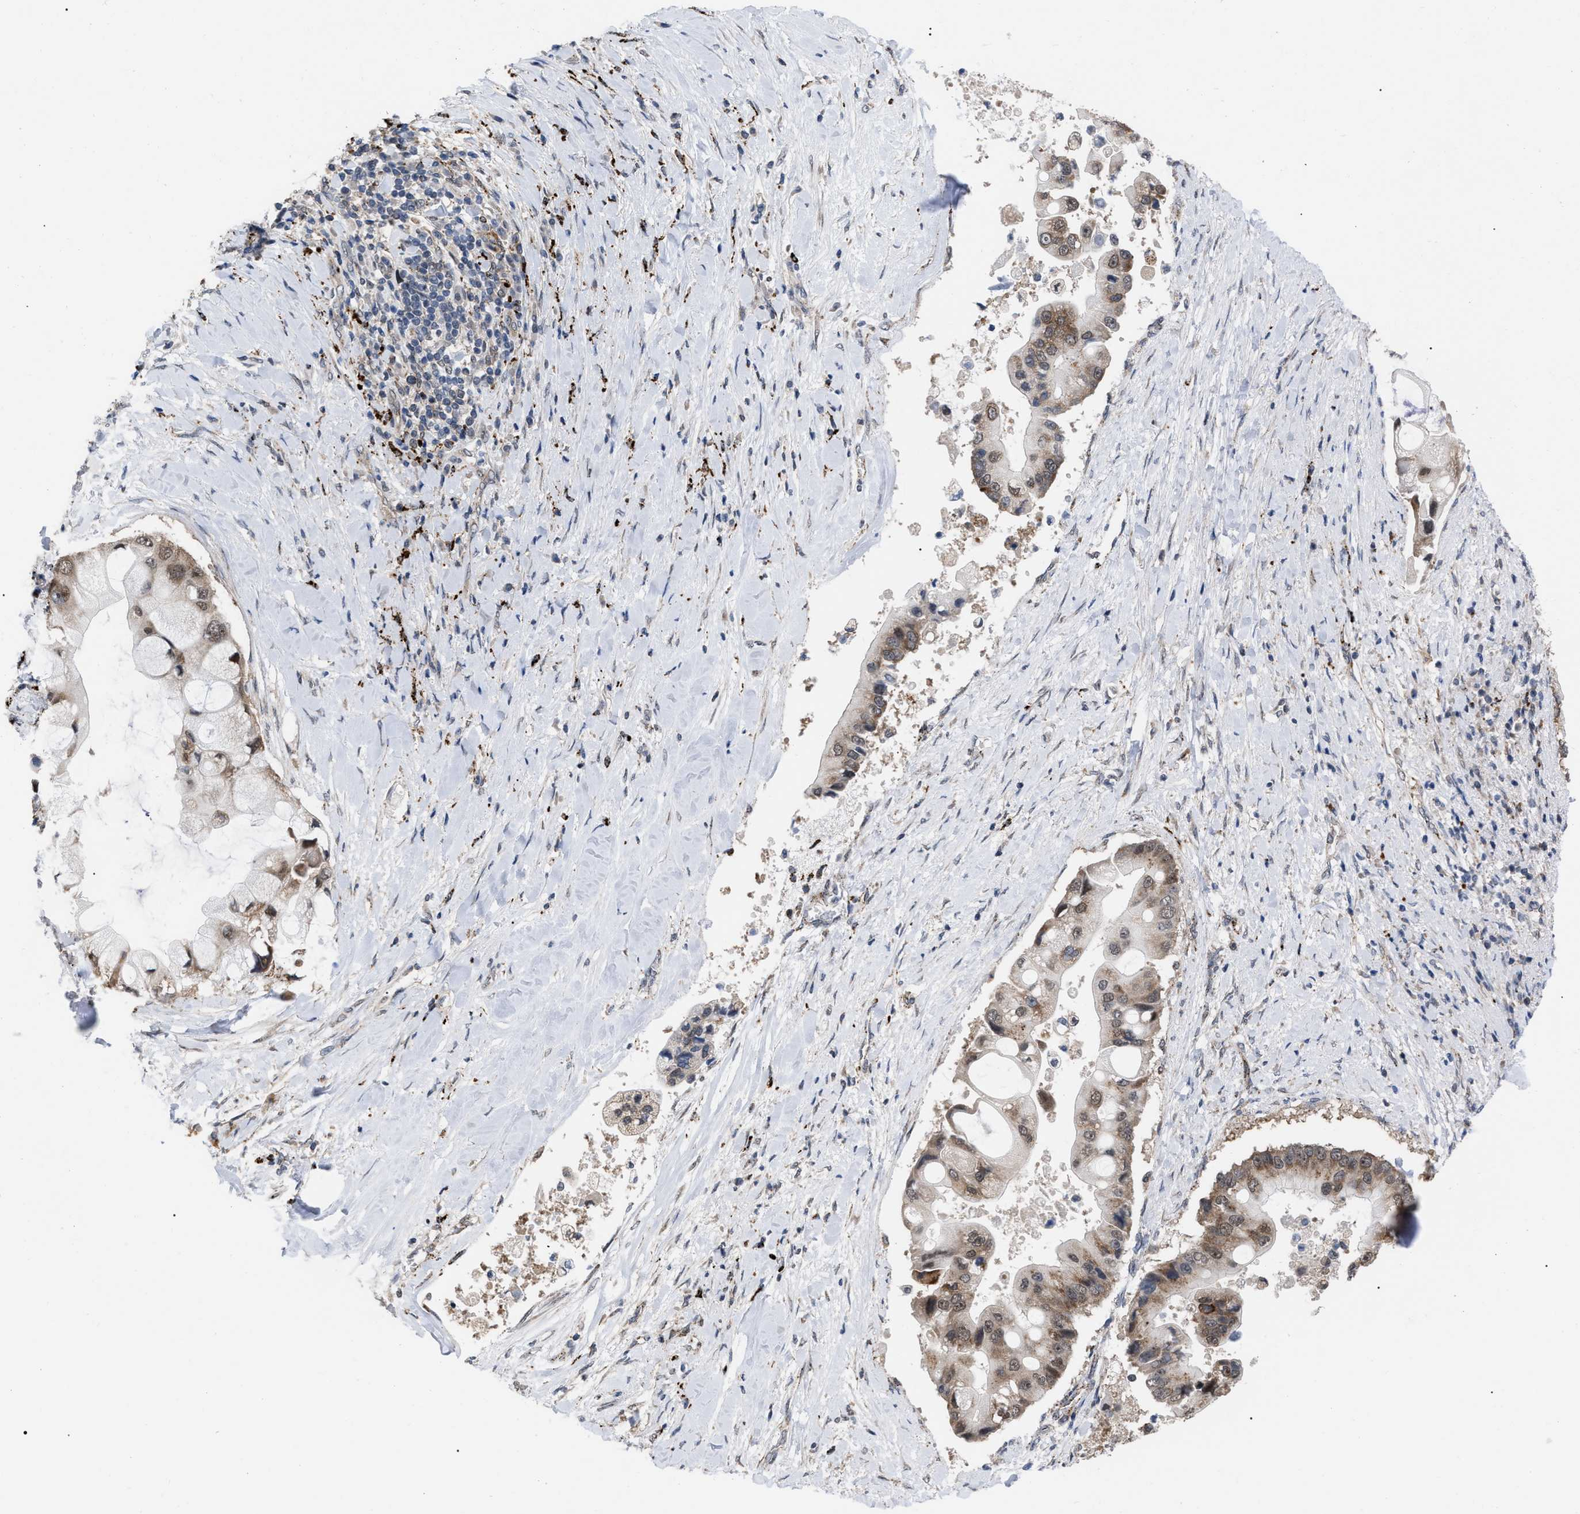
{"staining": {"intensity": "moderate", "quantity": "25%-75%", "location": "cytoplasmic/membranous,nuclear"}, "tissue": "liver cancer", "cell_type": "Tumor cells", "image_type": "cancer", "snomed": [{"axis": "morphology", "description": "Cholangiocarcinoma"}, {"axis": "topography", "description": "Liver"}], "caption": "Cholangiocarcinoma (liver) stained with DAB immunohistochemistry exhibits medium levels of moderate cytoplasmic/membranous and nuclear expression in about 25%-75% of tumor cells. (DAB IHC, brown staining for protein, blue staining for nuclei).", "gene": "UPF1", "patient": {"sex": "male", "age": 50}}